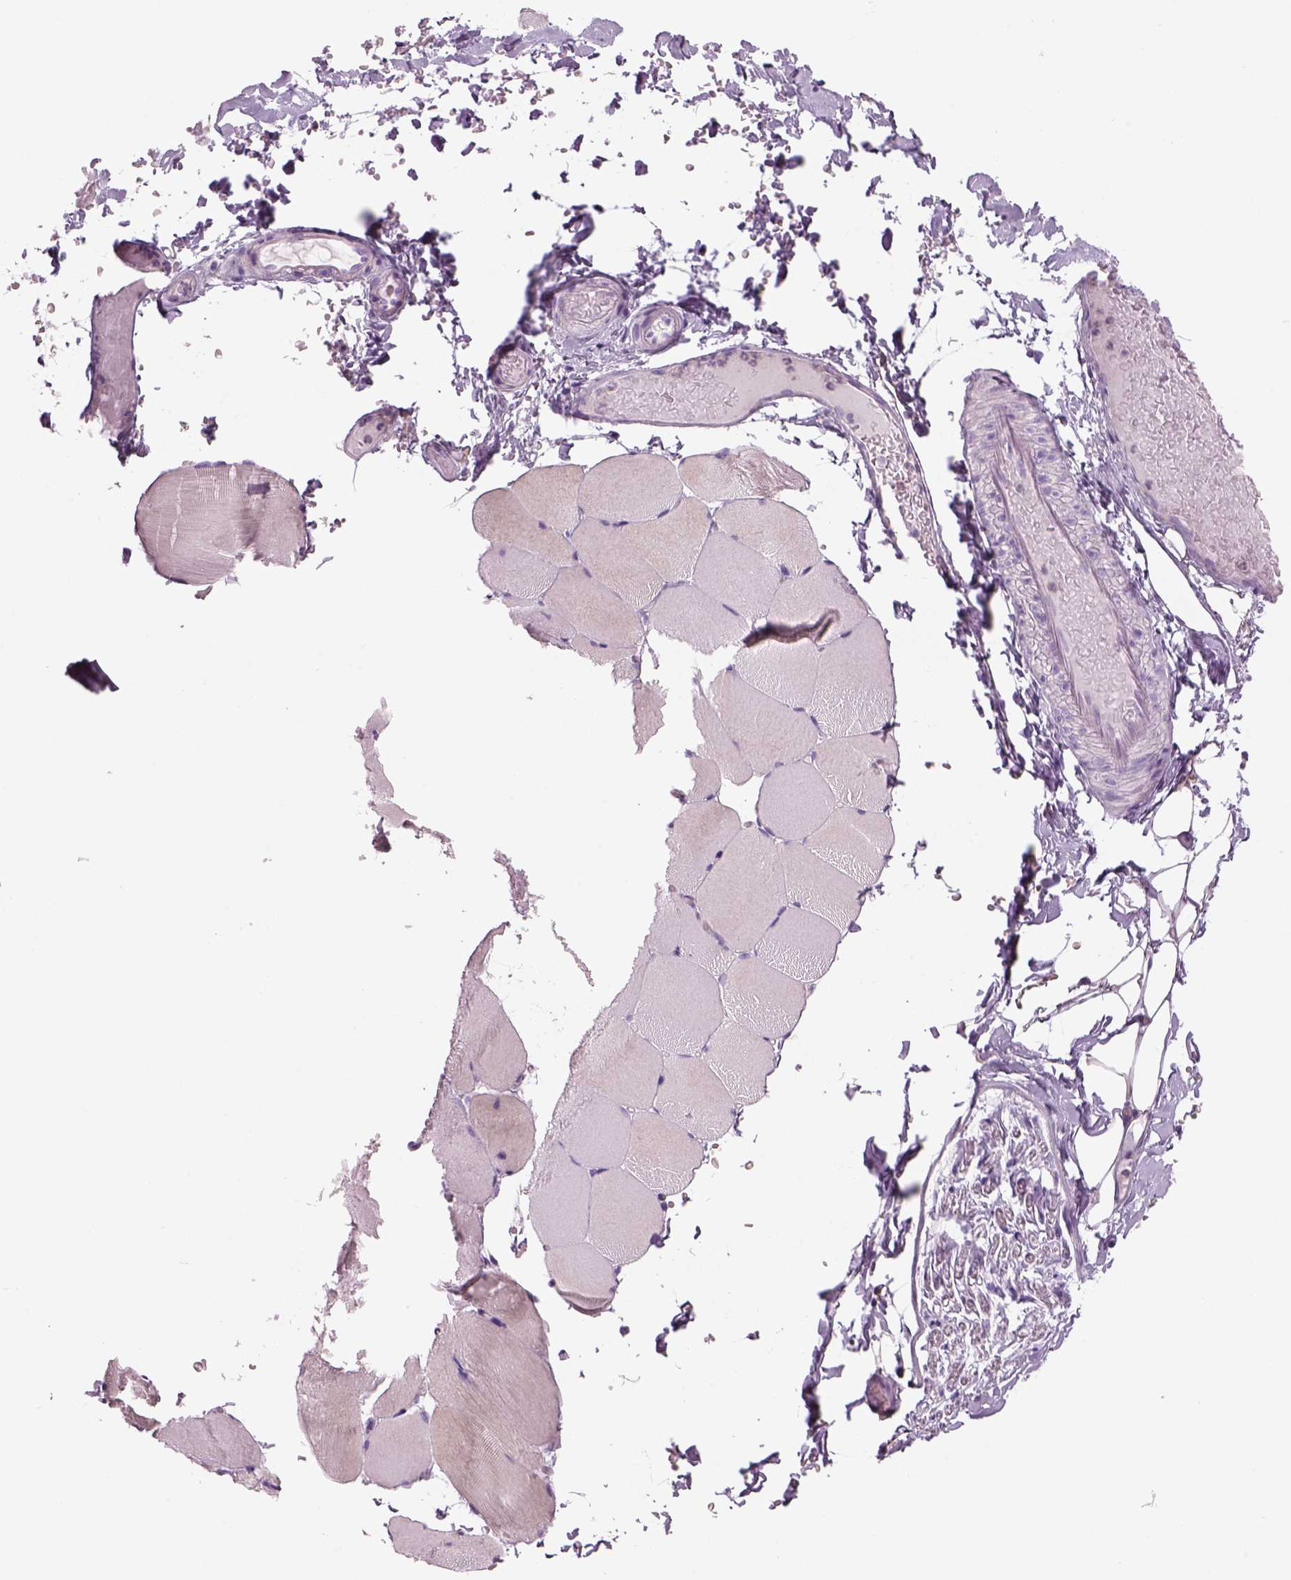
{"staining": {"intensity": "weak", "quantity": "<25%", "location": "cytoplasmic/membranous"}, "tissue": "skeletal muscle", "cell_type": "Myocytes", "image_type": "normal", "snomed": [{"axis": "morphology", "description": "Normal tissue, NOS"}, {"axis": "topography", "description": "Skeletal muscle"}], "caption": "Immunohistochemistry micrograph of unremarkable skeletal muscle: human skeletal muscle stained with DAB (3,3'-diaminobenzidine) shows no significant protein staining in myocytes.", "gene": "MDH1B", "patient": {"sex": "female", "age": 37}}